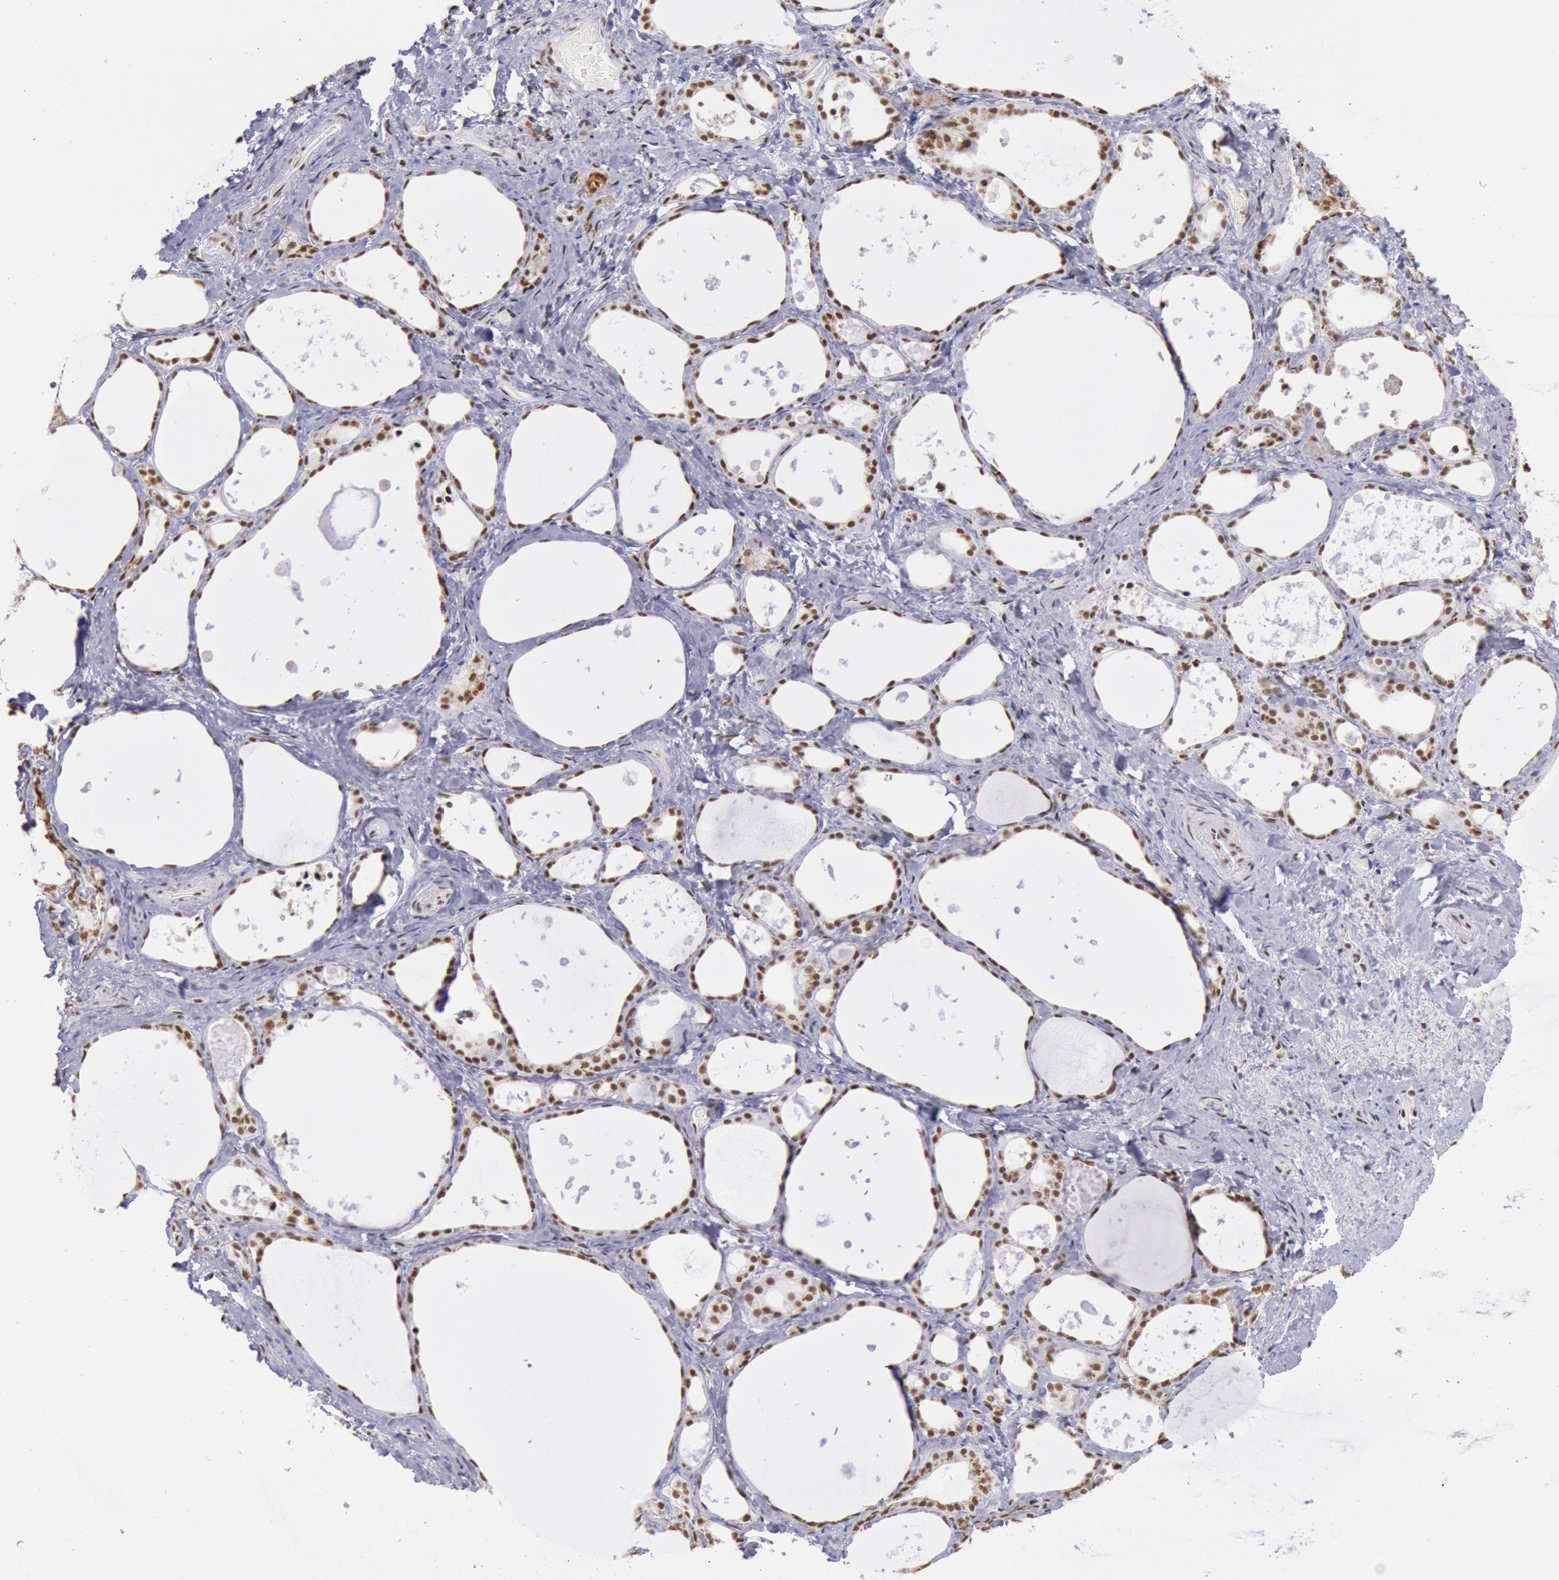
{"staining": {"intensity": "strong", "quantity": ">75%", "location": "nuclear"}, "tissue": "thyroid gland", "cell_type": "Glandular cells", "image_type": "normal", "snomed": [{"axis": "morphology", "description": "Normal tissue, NOS"}, {"axis": "topography", "description": "Thyroid gland"}], "caption": "Immunohistochemical staining of normal thyroid gland demonstrates high levels of strong nuclear positivity in about >75% of glandular cells.", "gene": "SNRPD3", "patient": {"sex": "female", "age": 75}}